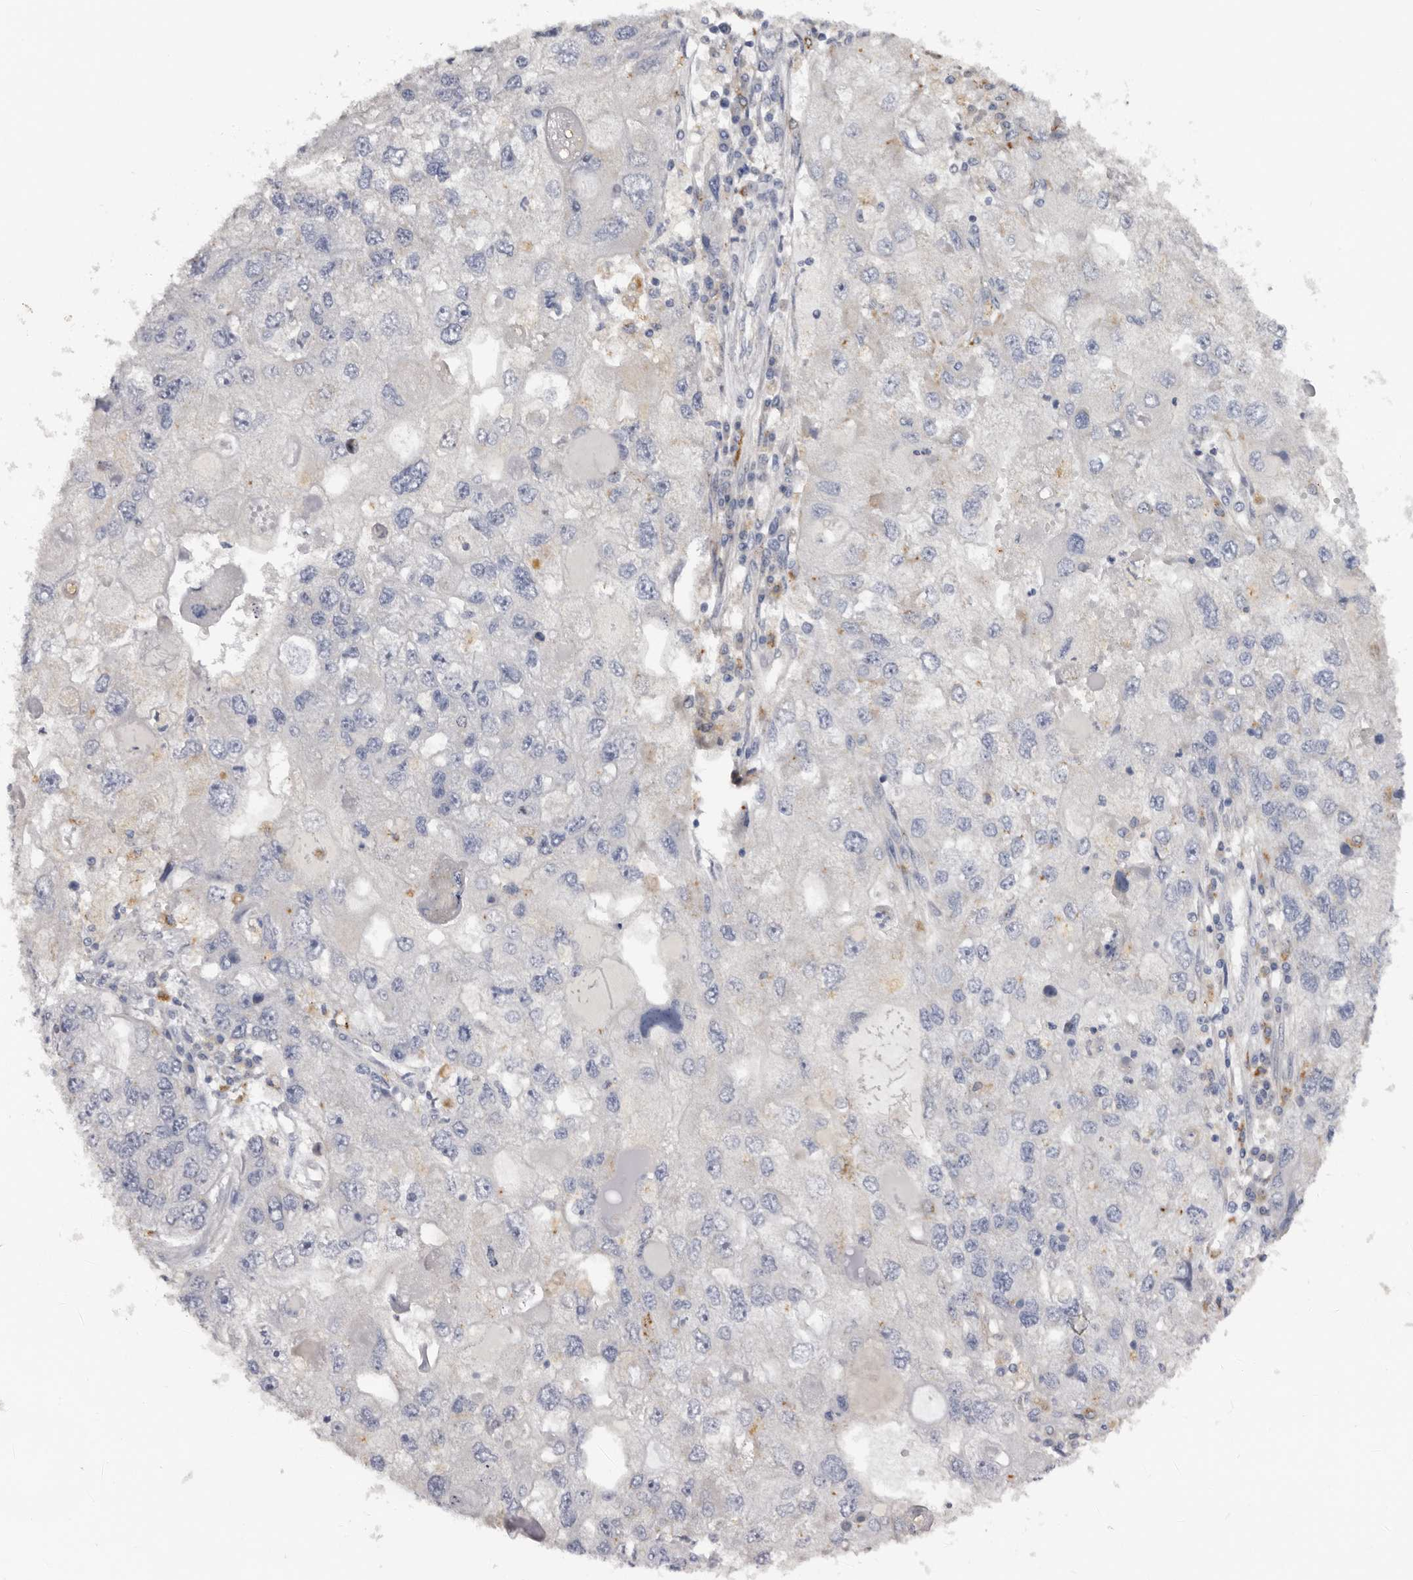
{"staining": {"intensity": "negative", "quantity": "none", "location": "none"}, "tissue": "endometrial cancer", "cell_type": "Tumor cells", "image_type": "cancer", "snomed": [{"axis": "morphology", "description": "Adenocarcinoma, NOS"}, {"axis": "topography", "description": "Endometrium"}], "caption": "There is no significant expression in tumor cells of adenocarcinoma (endometrial). (Stains: DAB IHC with hematoxylin counter stain, Microscopy: brightfield microscopy at high magnification).", "gene": "DAP", "patient": {"sex": "female", "age": 49}}